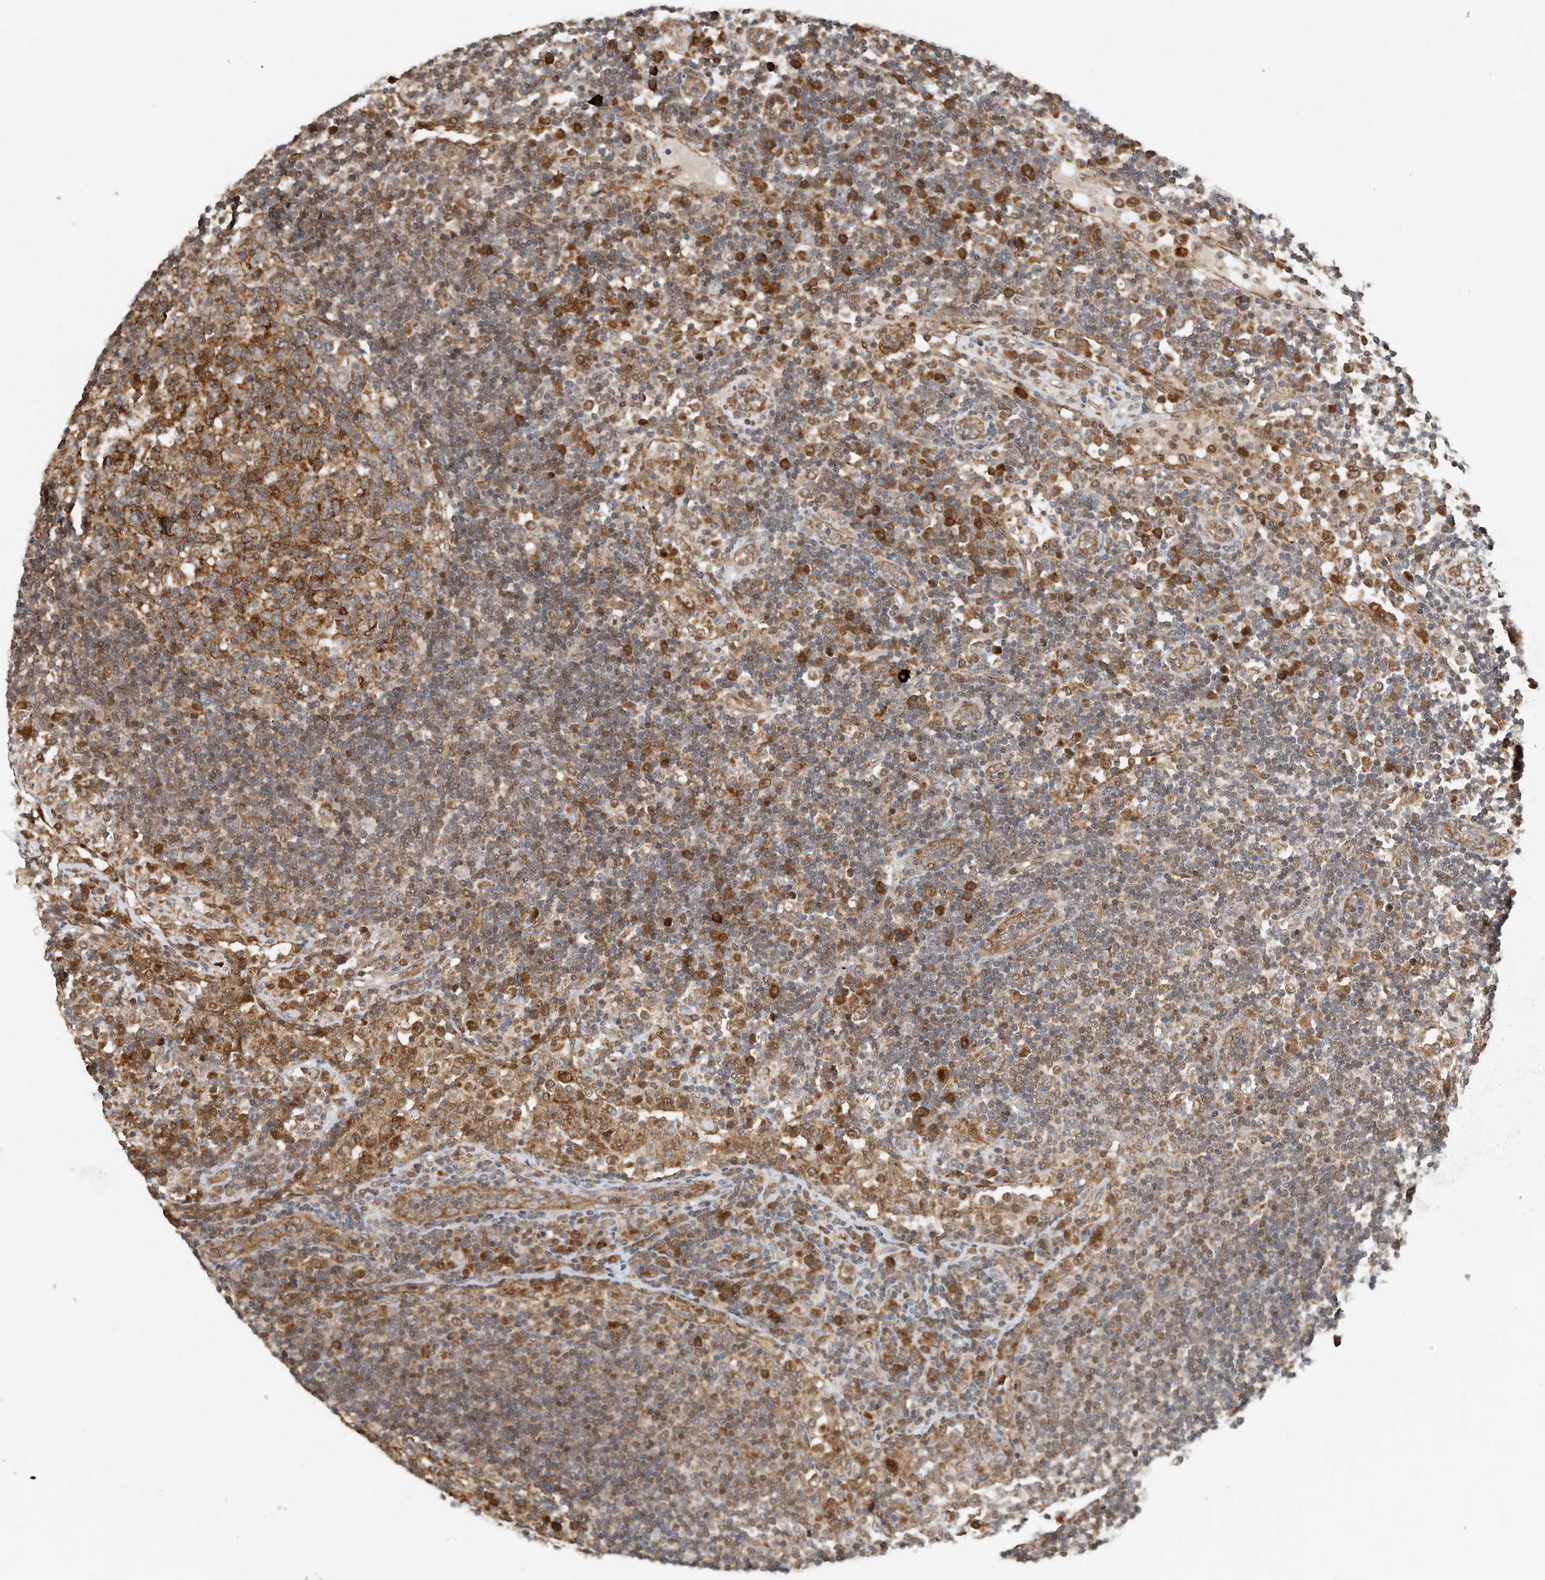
{"staining": {"intensity": "weak", "quantity": "25%-75%", "location": "cytoplasmic/membranous"}, "tissue": "lymph node", "cell_type": "Germinal center cells", "image_type": "normal", "snomed": [{"axis": "morphology", "description": "Normal tissue, NOS"}, {"axis": "topography", "description": "Lymph node"}], "caption": "IHC histopathology image of normal lymph node: lymph node stained using IHC shows low levels of weak protein expression localized specifically in the cytoplasmic/membranous of germinal center cells, appearing as a cytoplasmic/membranous brown color.", "gene": "CPAMD8", "patient": {"sex": "female", "age": 53}}